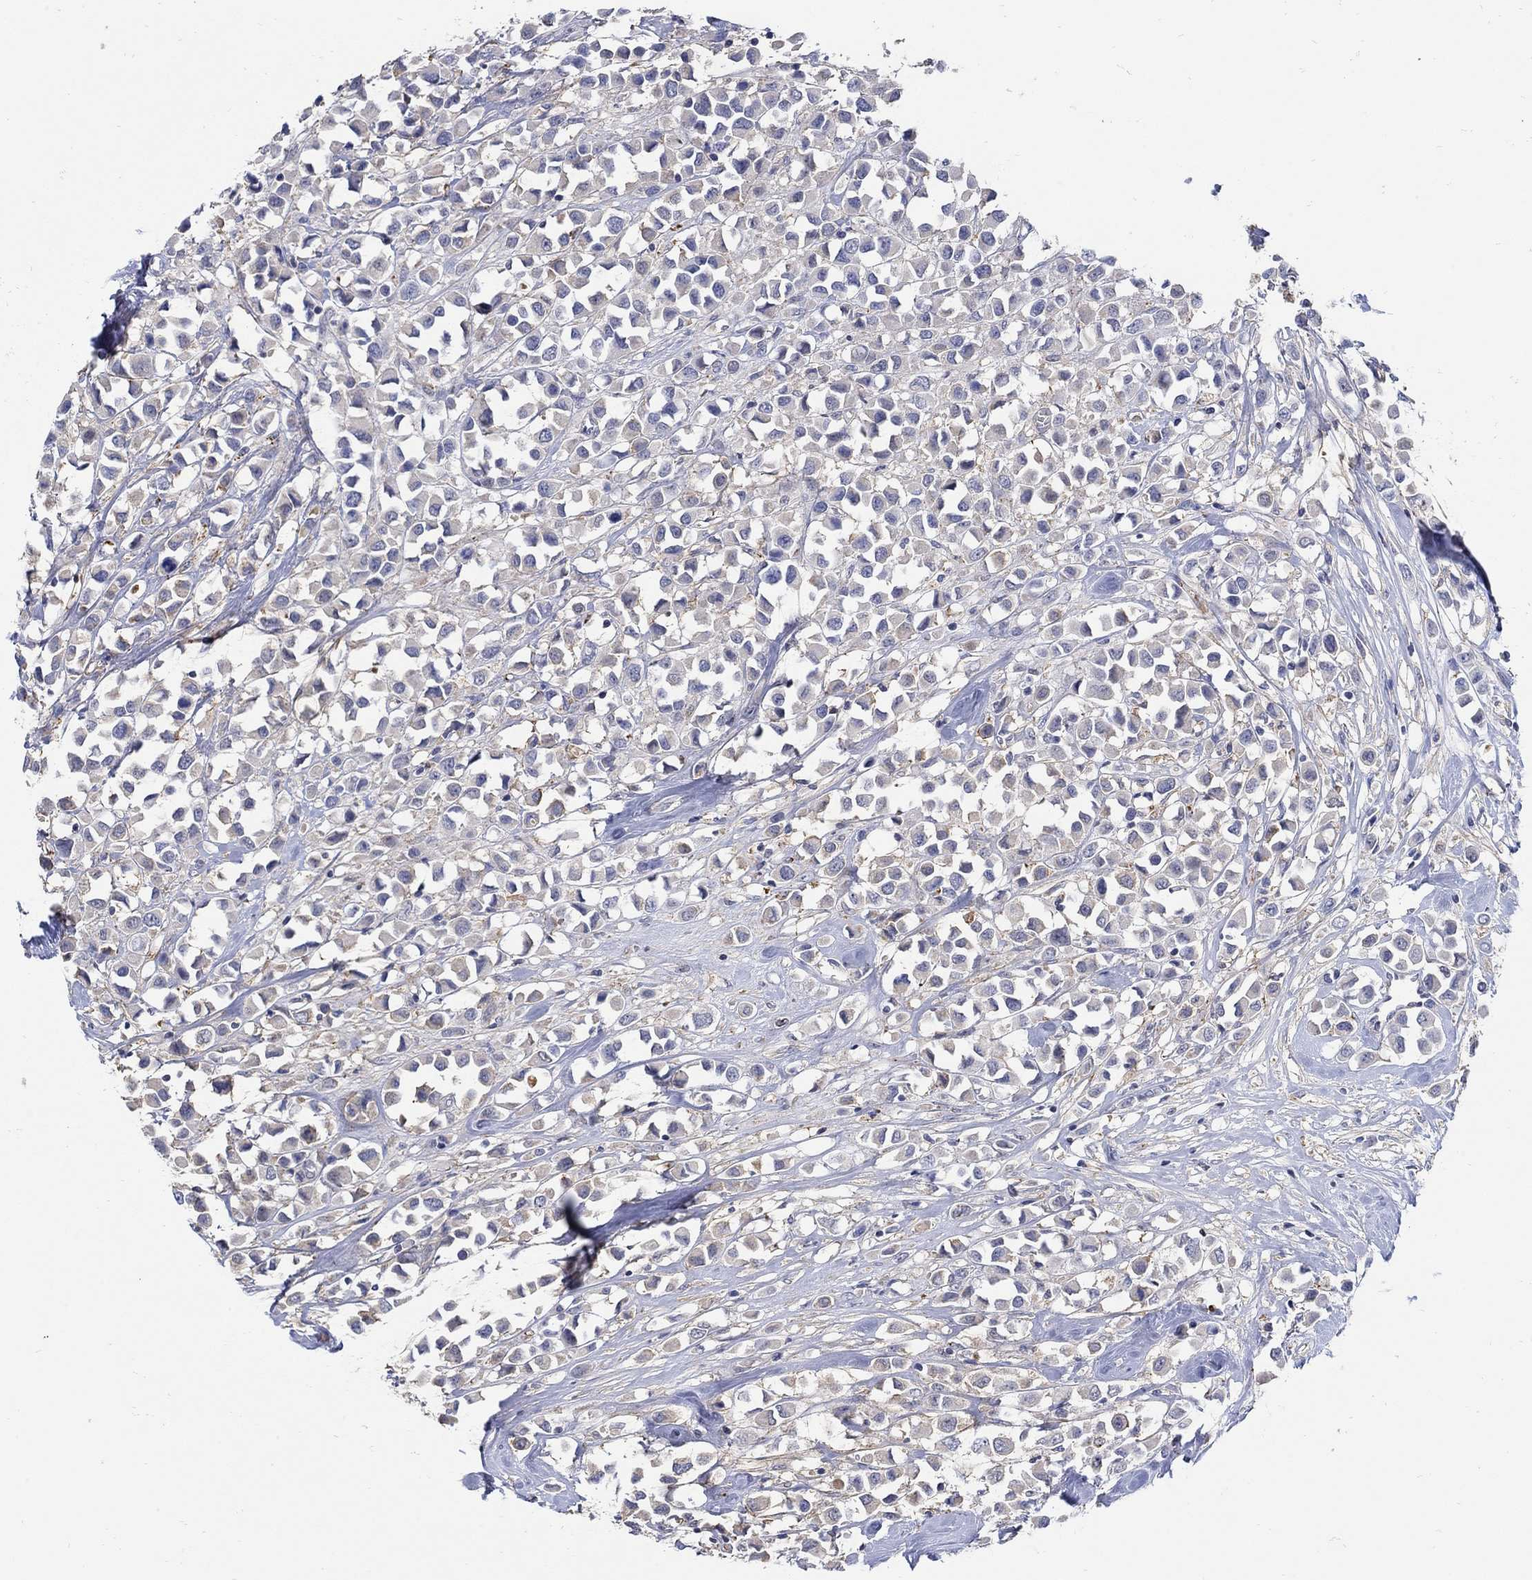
{"staining": {"intensity": "negative", "quantity": "none", "location": "none"}, "tissue": "breast cancer", "cell_type": "Tumor cells", "image_type": "cancer", "snomed": [{"axis": "morphology", "description": "Duct carcinoma"}, {"axis": "topography", "description": "Breast"}], "caption": "Immunohistochemistry (IHC) of breast cancer reveals no staining in tumor cells.", "gene": "TEKT3", "patient": {"sex": "female", "age": 61}}